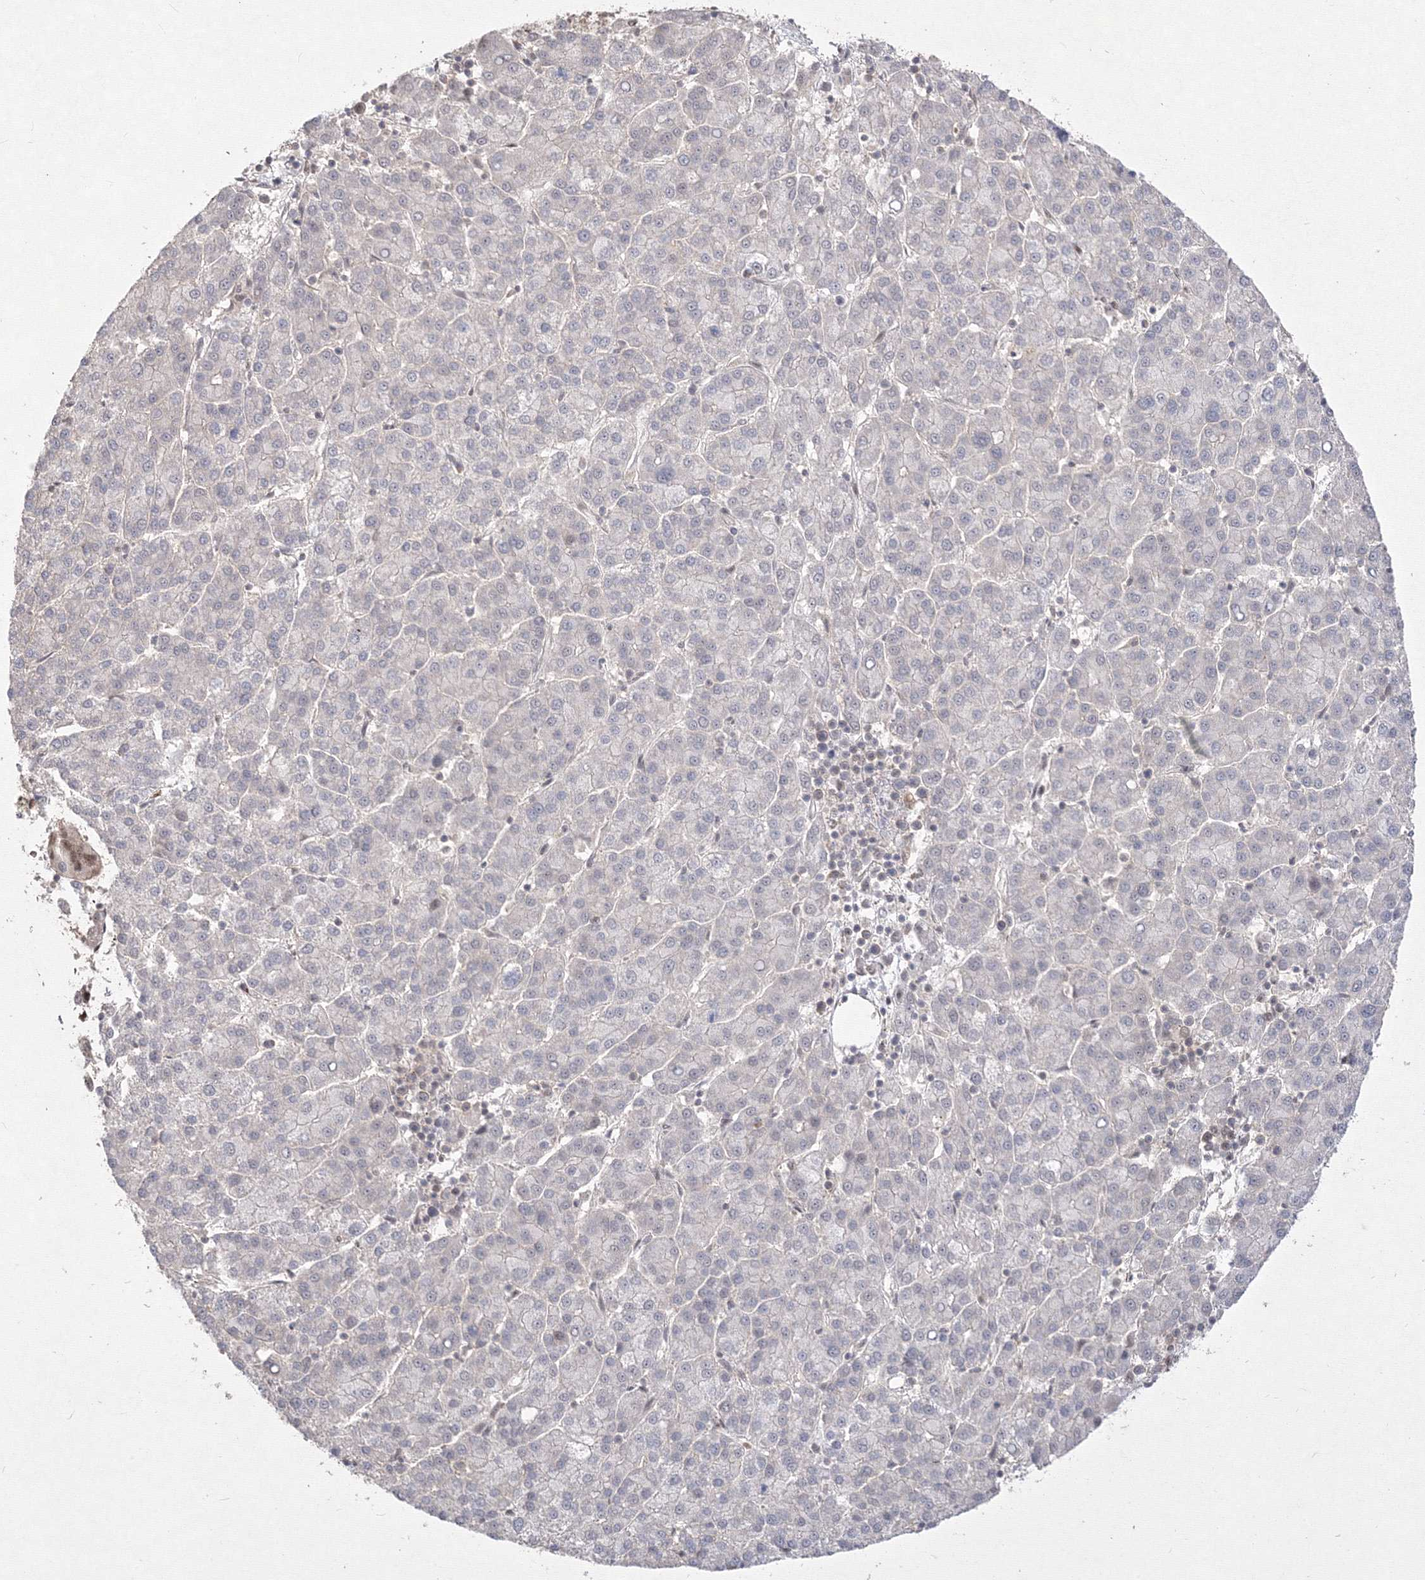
{"staining": {"intensity": "negative", "quantity": "none", "location": "none"}, "tissue": "liver cancer", "cell_type": "Tumor cells", "image_type": "cancer", "snomed": [{"axis": "morphology", "description": "Carcinoma, Hepatocellular, NOS"}, {"axis": "topography", "description": "Liver"}], "caption": "Liver hepatocellular carcinoma was stained to show a protein in brown. There is no significant staining in tumor cells.", "gene": "COPS4", "patient": {"sex": "female", "age": 58}}